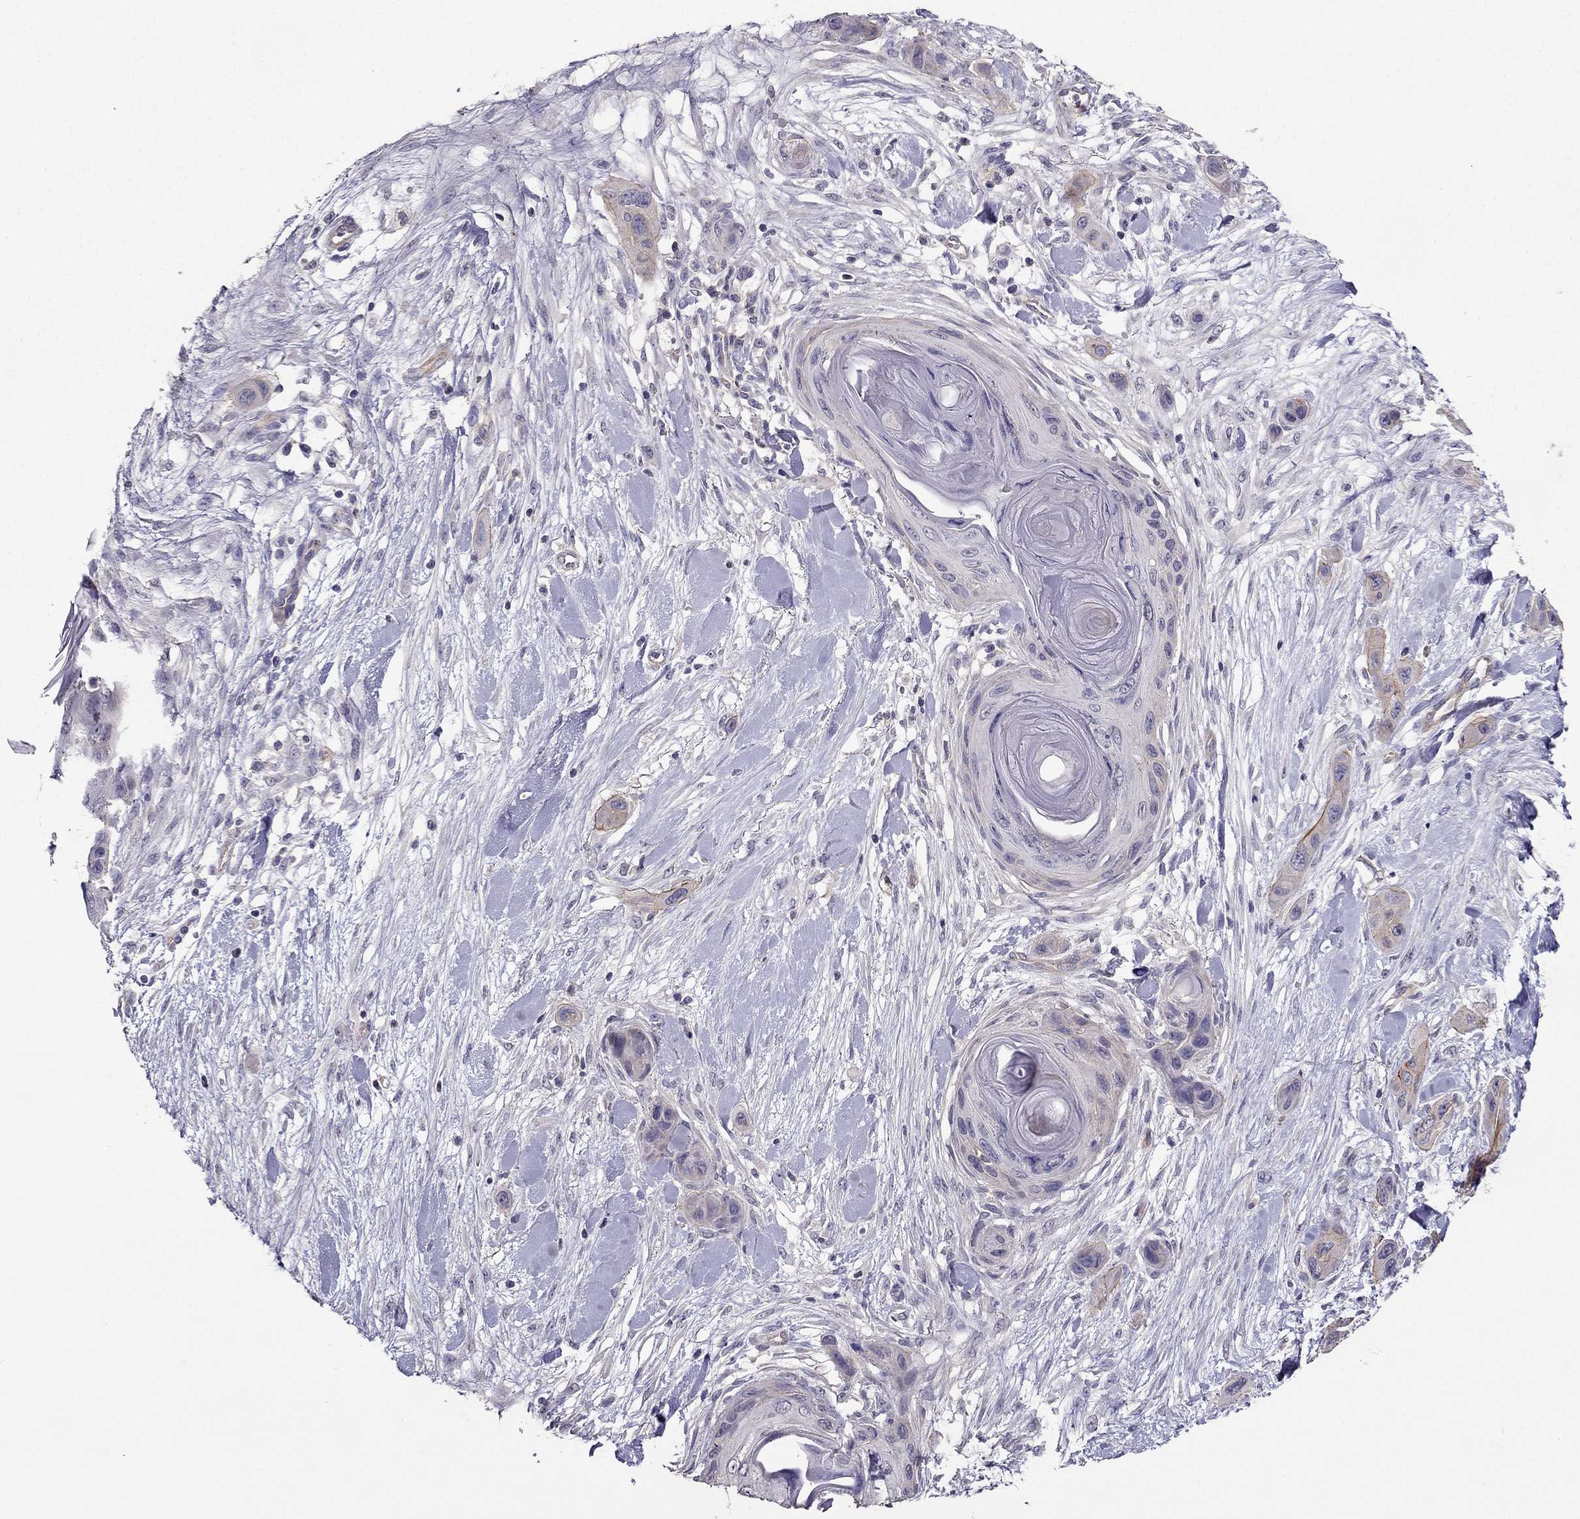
{"staining": {"intensity": "weak", "quantity": "<25%", "location": "cytoplasmic/membranous"}, "tissue": "skin cancer", "cell_type": "Tumor cells", "image_type": "cancer", "snomed": [{"axis": "morphology", "description": "Squamous cell carcinoma, NOS"}, {"axis": "topography", "description": "Skin"}], "caption": "Immunohistochemistry micrograph of human skin squamous cell carcinoma stained for a protein (brown), which displays no expression in tumor cells.", "gene": "RFLNB", "patient": {"sex": "male", "age": 79}}